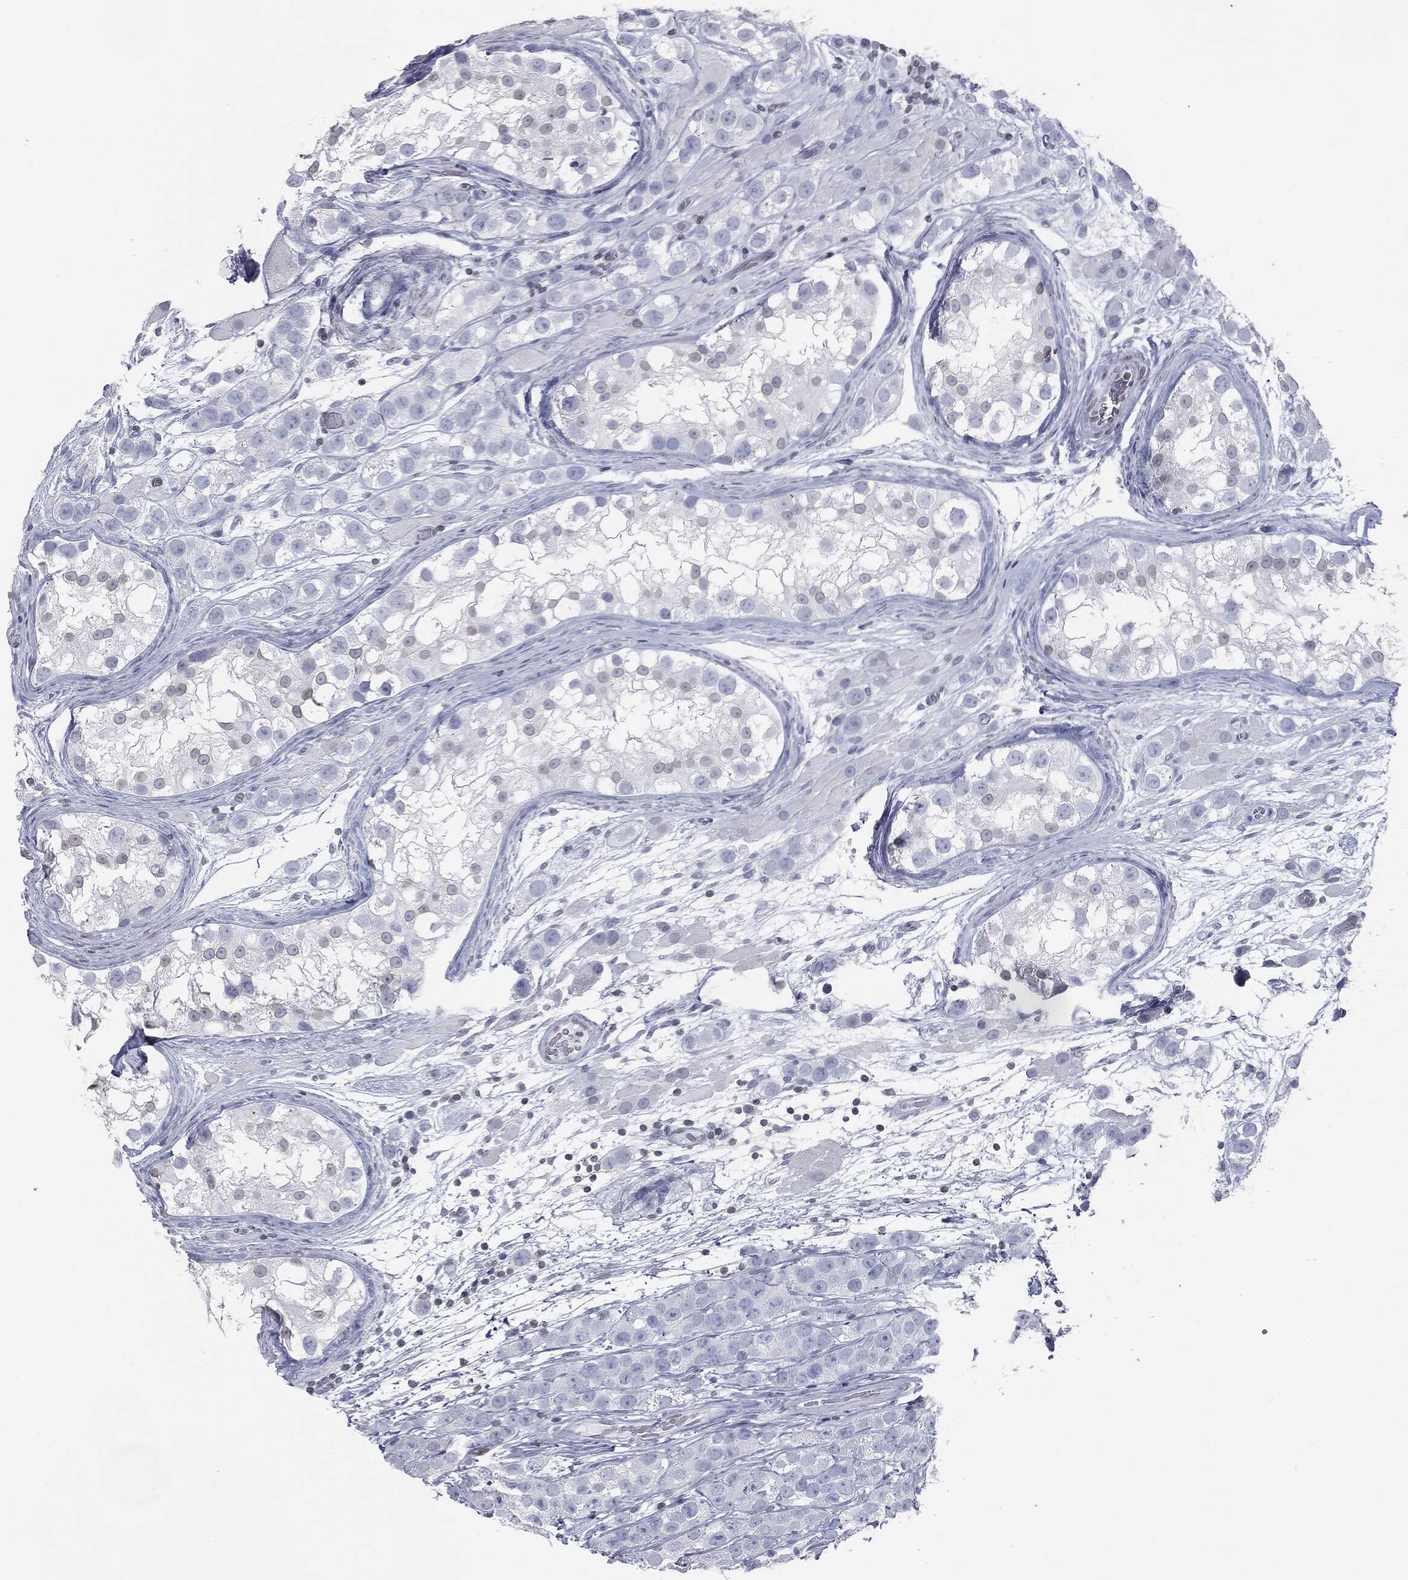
{"staining": {"intensity": "negative", "quantity": "none", "location": "none"}, "tissue": "testis cancer", "cell_type": "Tumor cells", "image_type": "cancer", "snomed": [{"axis": "morphology", "description": "Seminoma, NOS"}, {"axis": "topography", "description": "Testis"}], "caption": "An immunohistochemistry image of testis seminoma is shown. There is no staining in tumor cells of testis seminoma. (Immunohistochemistry (ihc), brightfield microscopy, high magnification).", "gene": "ALDOB", "patient": {"sex": "male", "age": 28}}